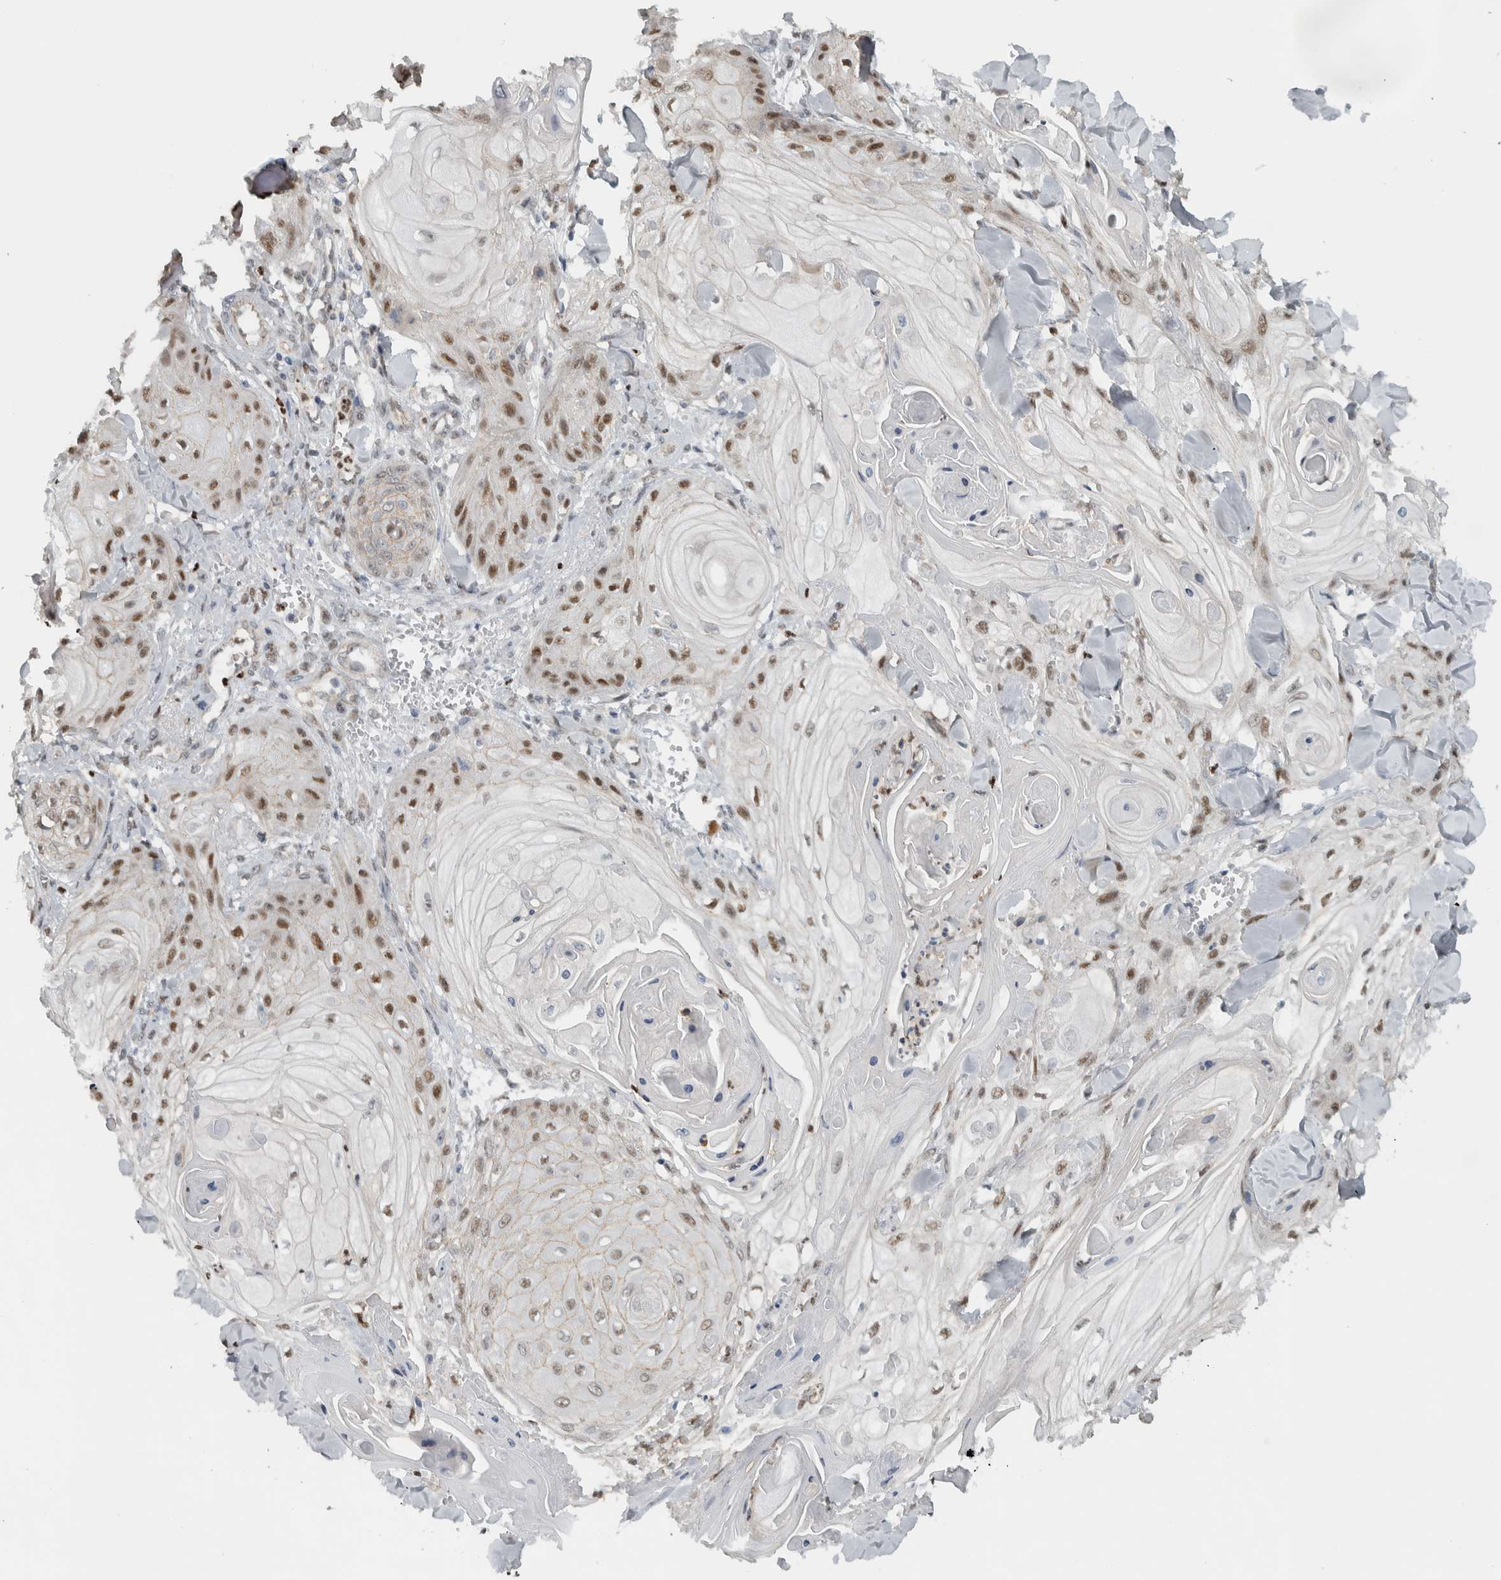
{"staining": {"intensity": "moderate", "quantity": "25%-75%", "location": "nuclear"}, "tissue": "skin cancer", "cell_type": "Tumor cells", "image_type": "cancer", "snomed": [{"axis": "morphology", "description": "Squamous cell carcinoma, NOS"}, {"axis": "topography", "description": "Skin"}], "caption": "High-power microscopy captured an immunohistochemistry micrograph of skin cancer, revealing moderate nuclear expression in about 25%-75% of tumor cells.", "gene": "ADPRM", "patient": {"sex": "male", "age": 74}}